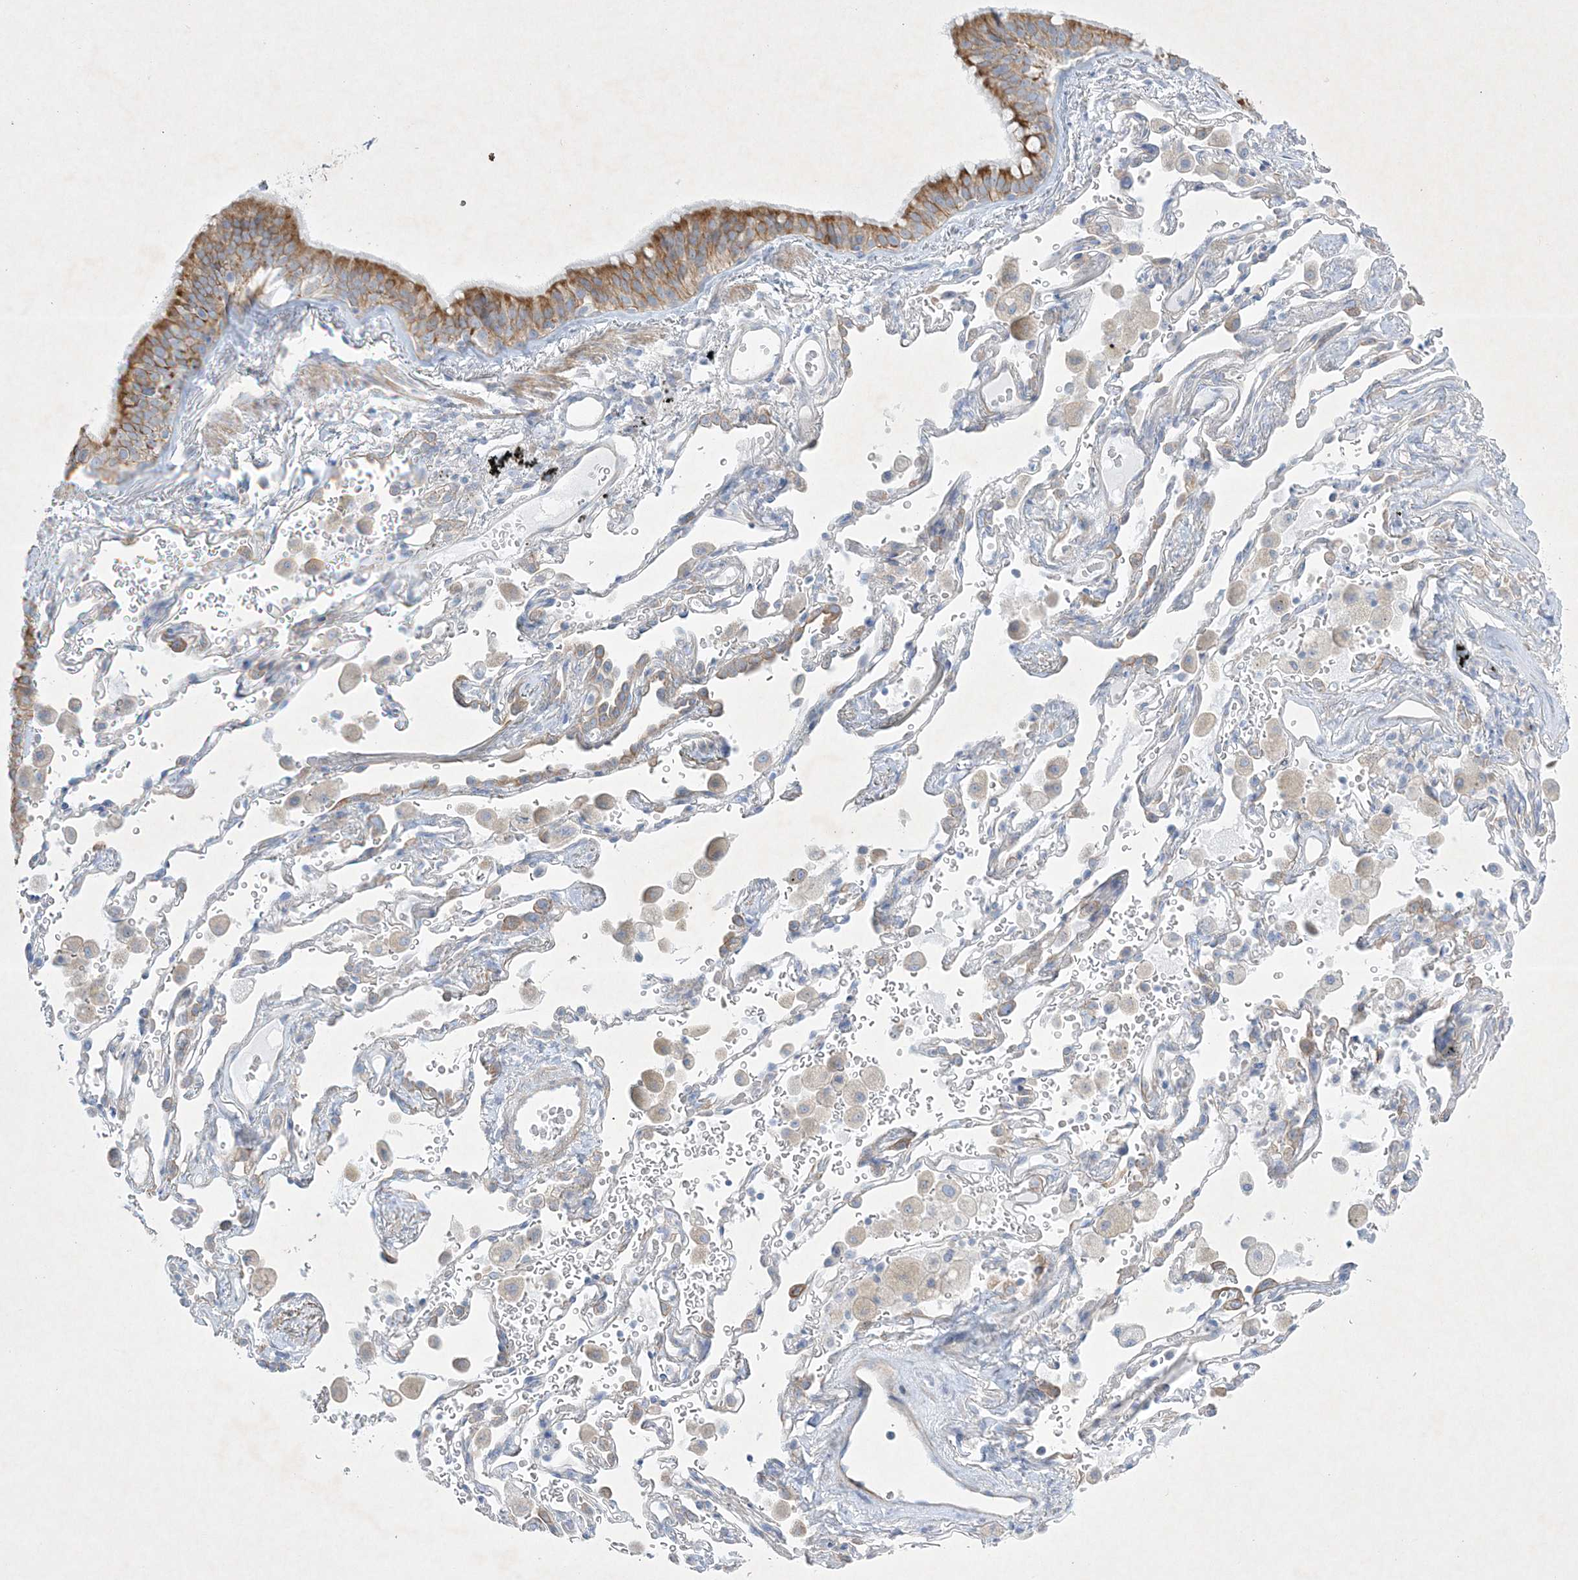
{"staining": {"intensity": "moderate", "quantity": ">75%", "location": "cytoplasmic/membranous"}, "tissue": "bronchus", "cell_type": "Respiratory epithelial cells", "image_type": "normal", "snomed": [{"axis": "morphology", "description": "Normal tissue, NOS"}, {"axis": "morphology", "description": "Adenocarcinoma, NOS"}, {"axis": "topography", "description": "Bronchus"}, {"axis": "topography", "description": "Lung"}], "caption": "Human bronchus stained for a protein (brown) displays moderate cytoplasmic/membranous positive expression in approximately >75% of respiratory epithelial cells.", "gene": "FARSB", "patient": {"sex": "male", "age": 54}}